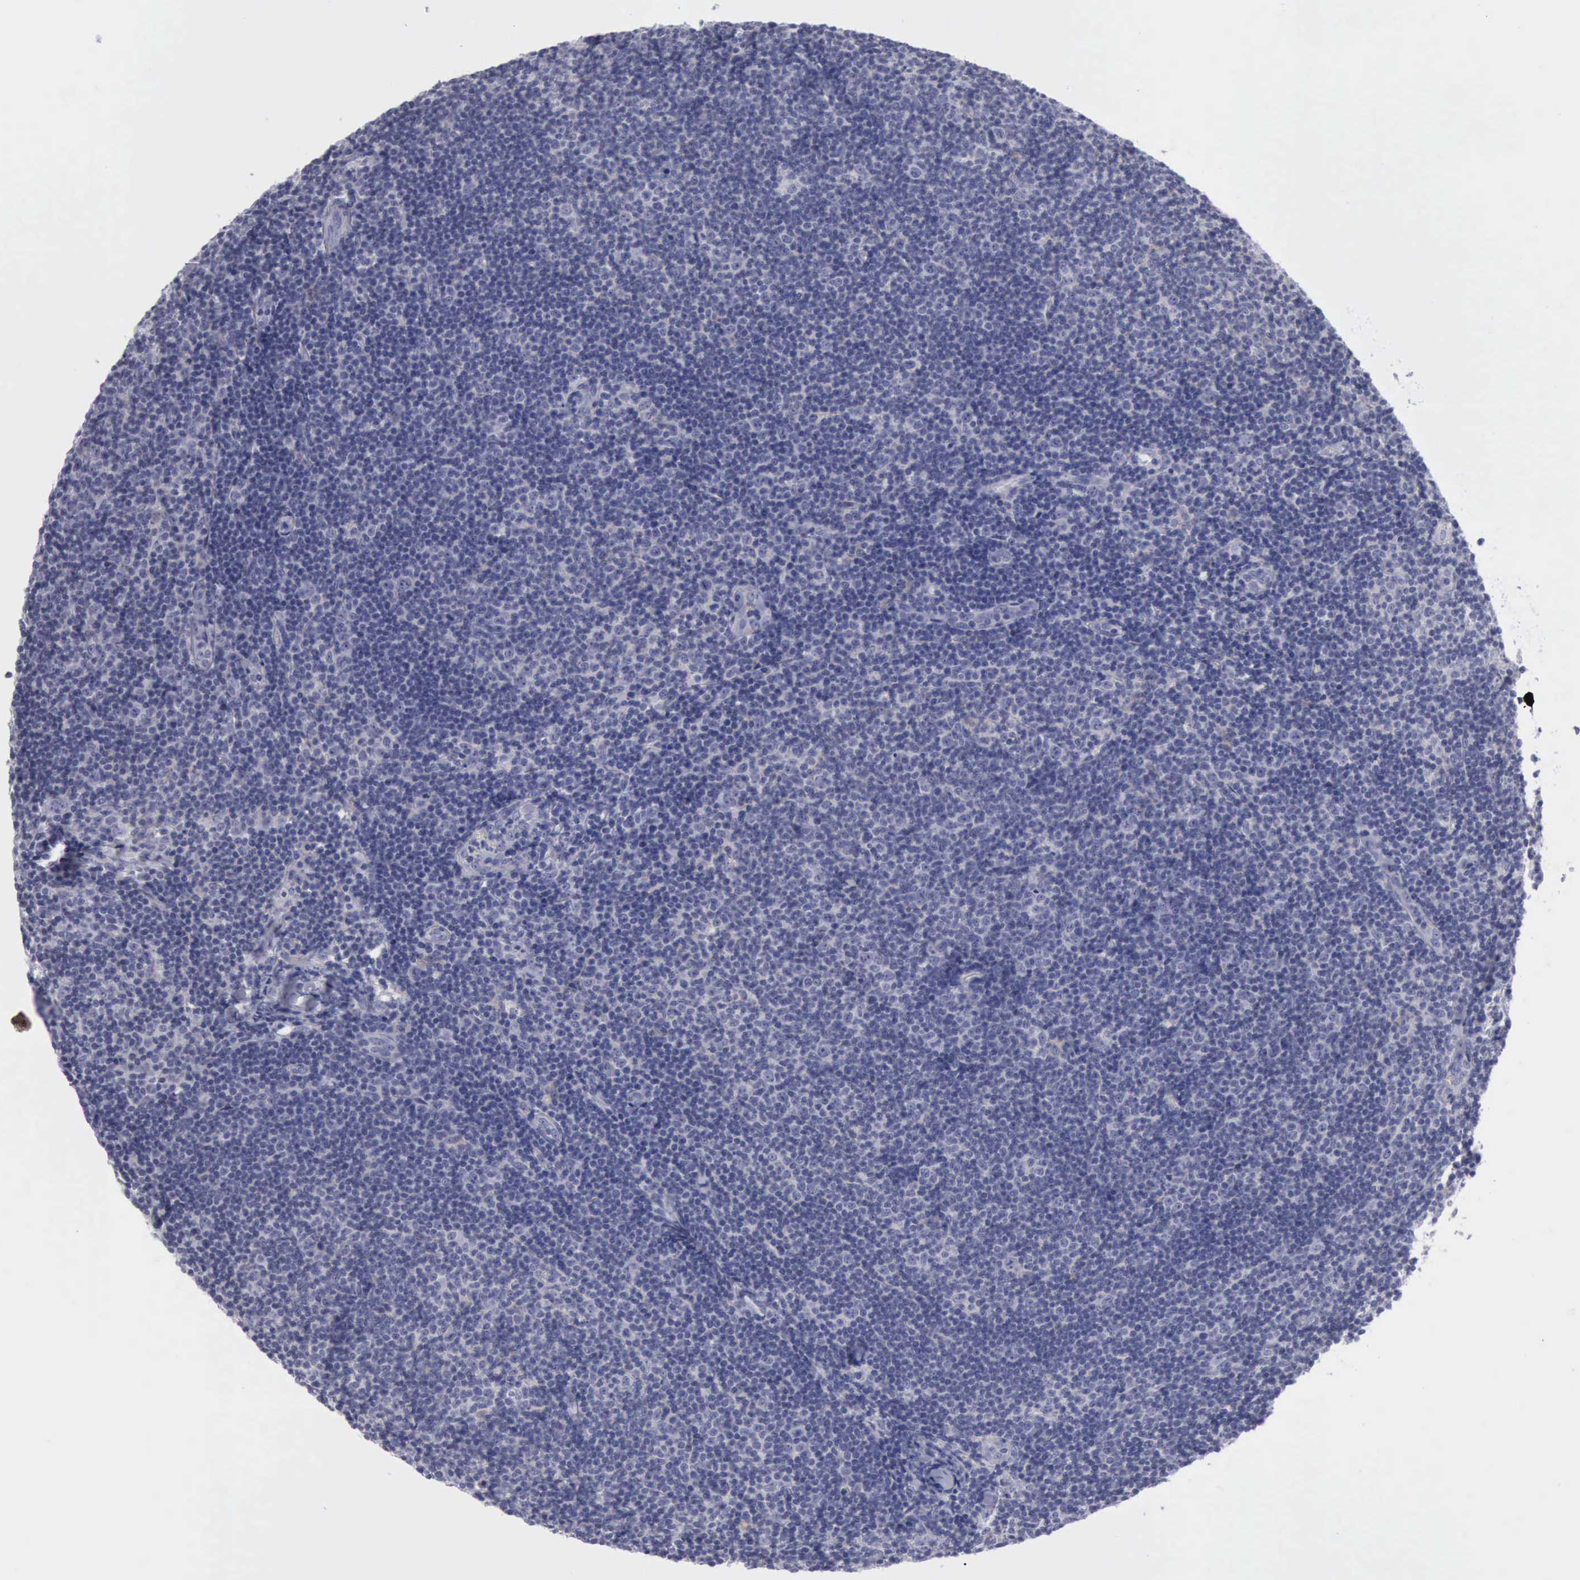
{"staining": {"intensity": "negative", "quantity": "none", "location": "none"}, "tissue": "lymphoma", "cell_type": "Tumor cells", "image_type": "cancer", "snomed": [{"axis": "morphology", "description": "Malignant lymphoma, non-Hodgkin's type, Low grade"}, {"axis": "topography", "description": "Lymph node"}], "caption": "Immunohistochemistry image of neoplastic tissue: human lymphoma stained with DAB (3,3'-diaminobenzidine) exhibits no significant protein expression in tumor cells.", "gene": "CDH2", "patient": {"sex": "male", "age": 49}}